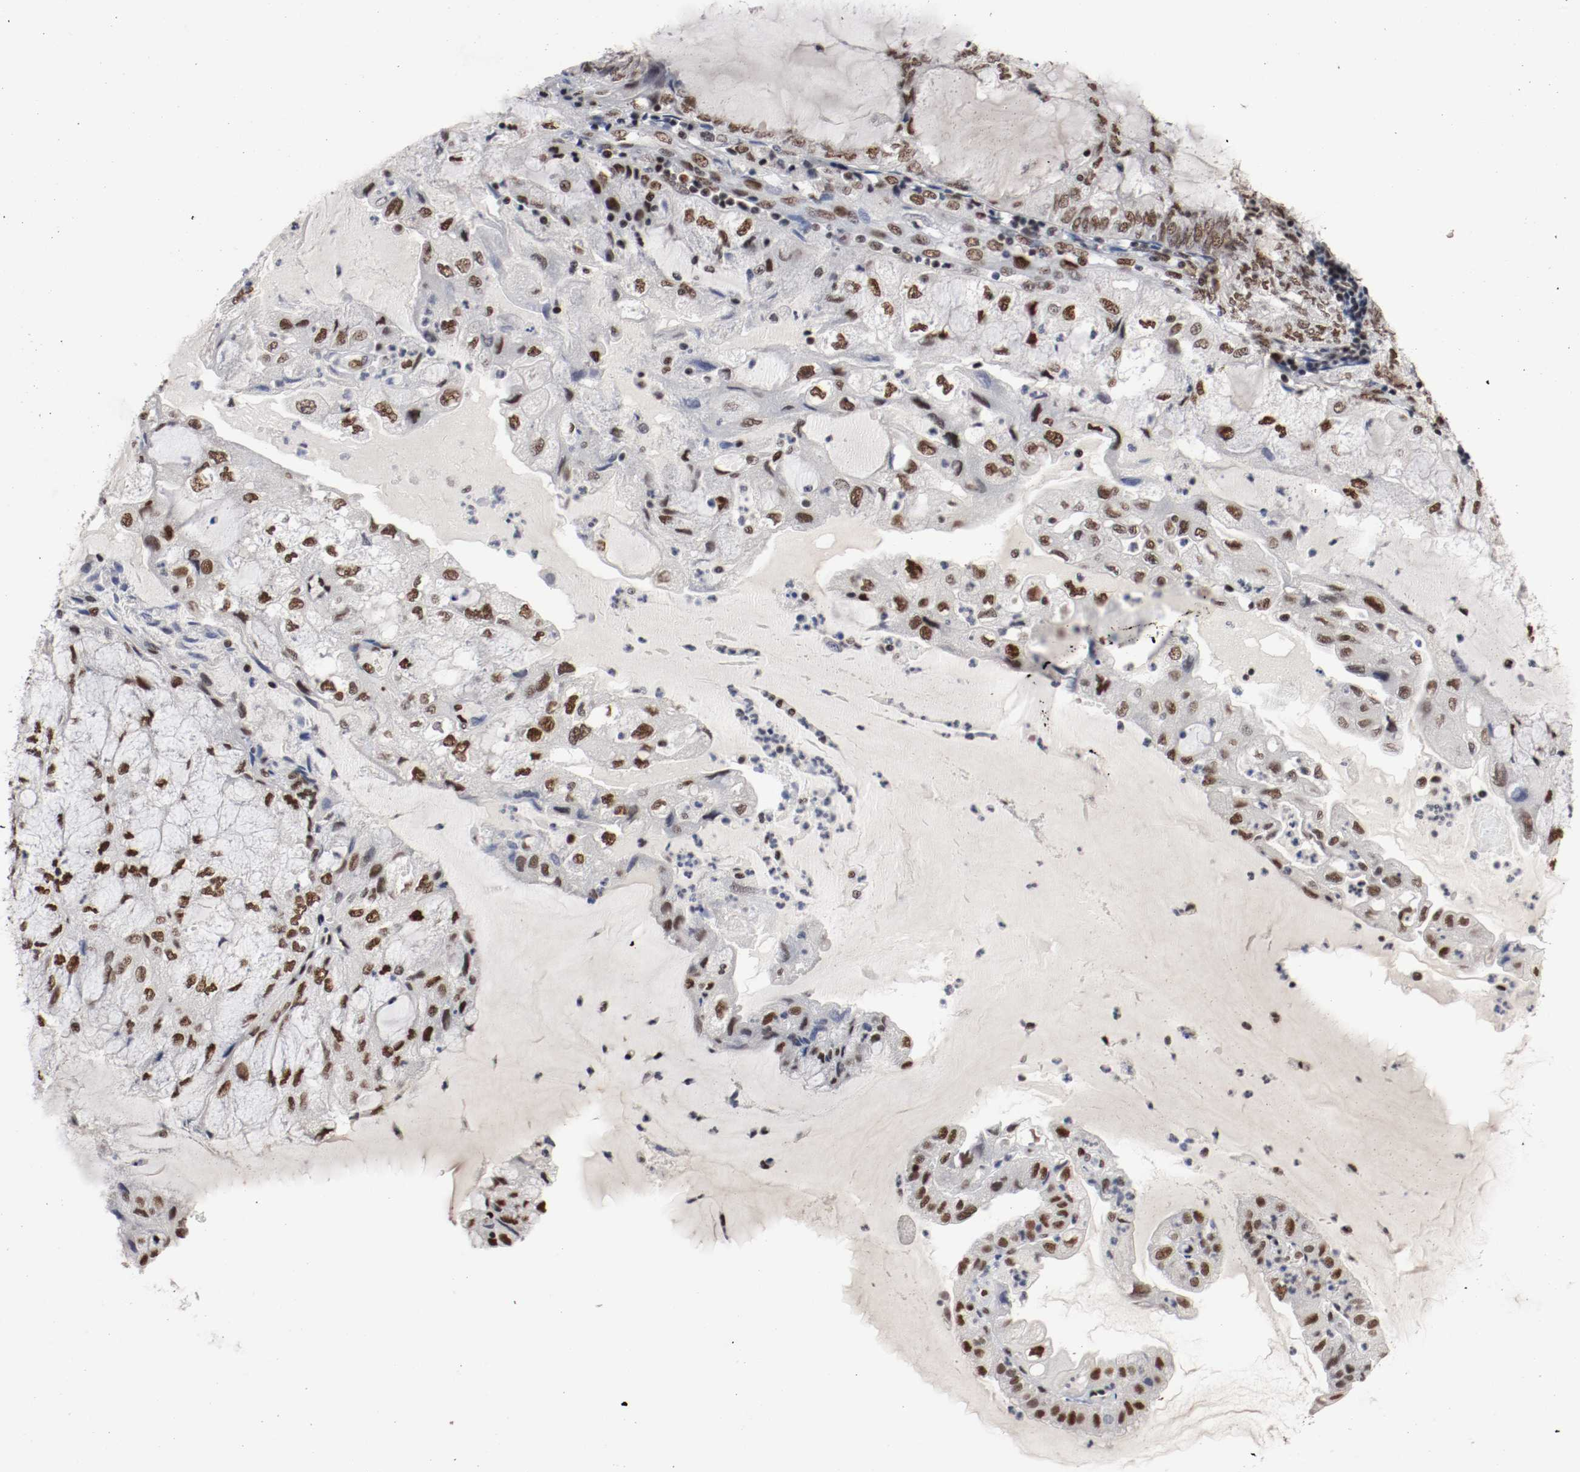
{"staining": {"intensity": "weak", "quantity": ">75%", "location": "nuclear"}, "tissue": "endometrial cancer", "cell_type": "Tumor cells", "image_type": "cancer", "snomed": [{"axis": "morphology", "description": "Adenocarcinoma, NOS"}, {"axis": "topography", "description": "Endometrium"}], "caption": "Immunohistochemistry (IHC) of human endometrial adenocarcinoma displays low levels of weak nuclear staining in about >75% of tumor cells.", "gene": "MEF2D", "patient": {"sex": "female", "age": 81}}